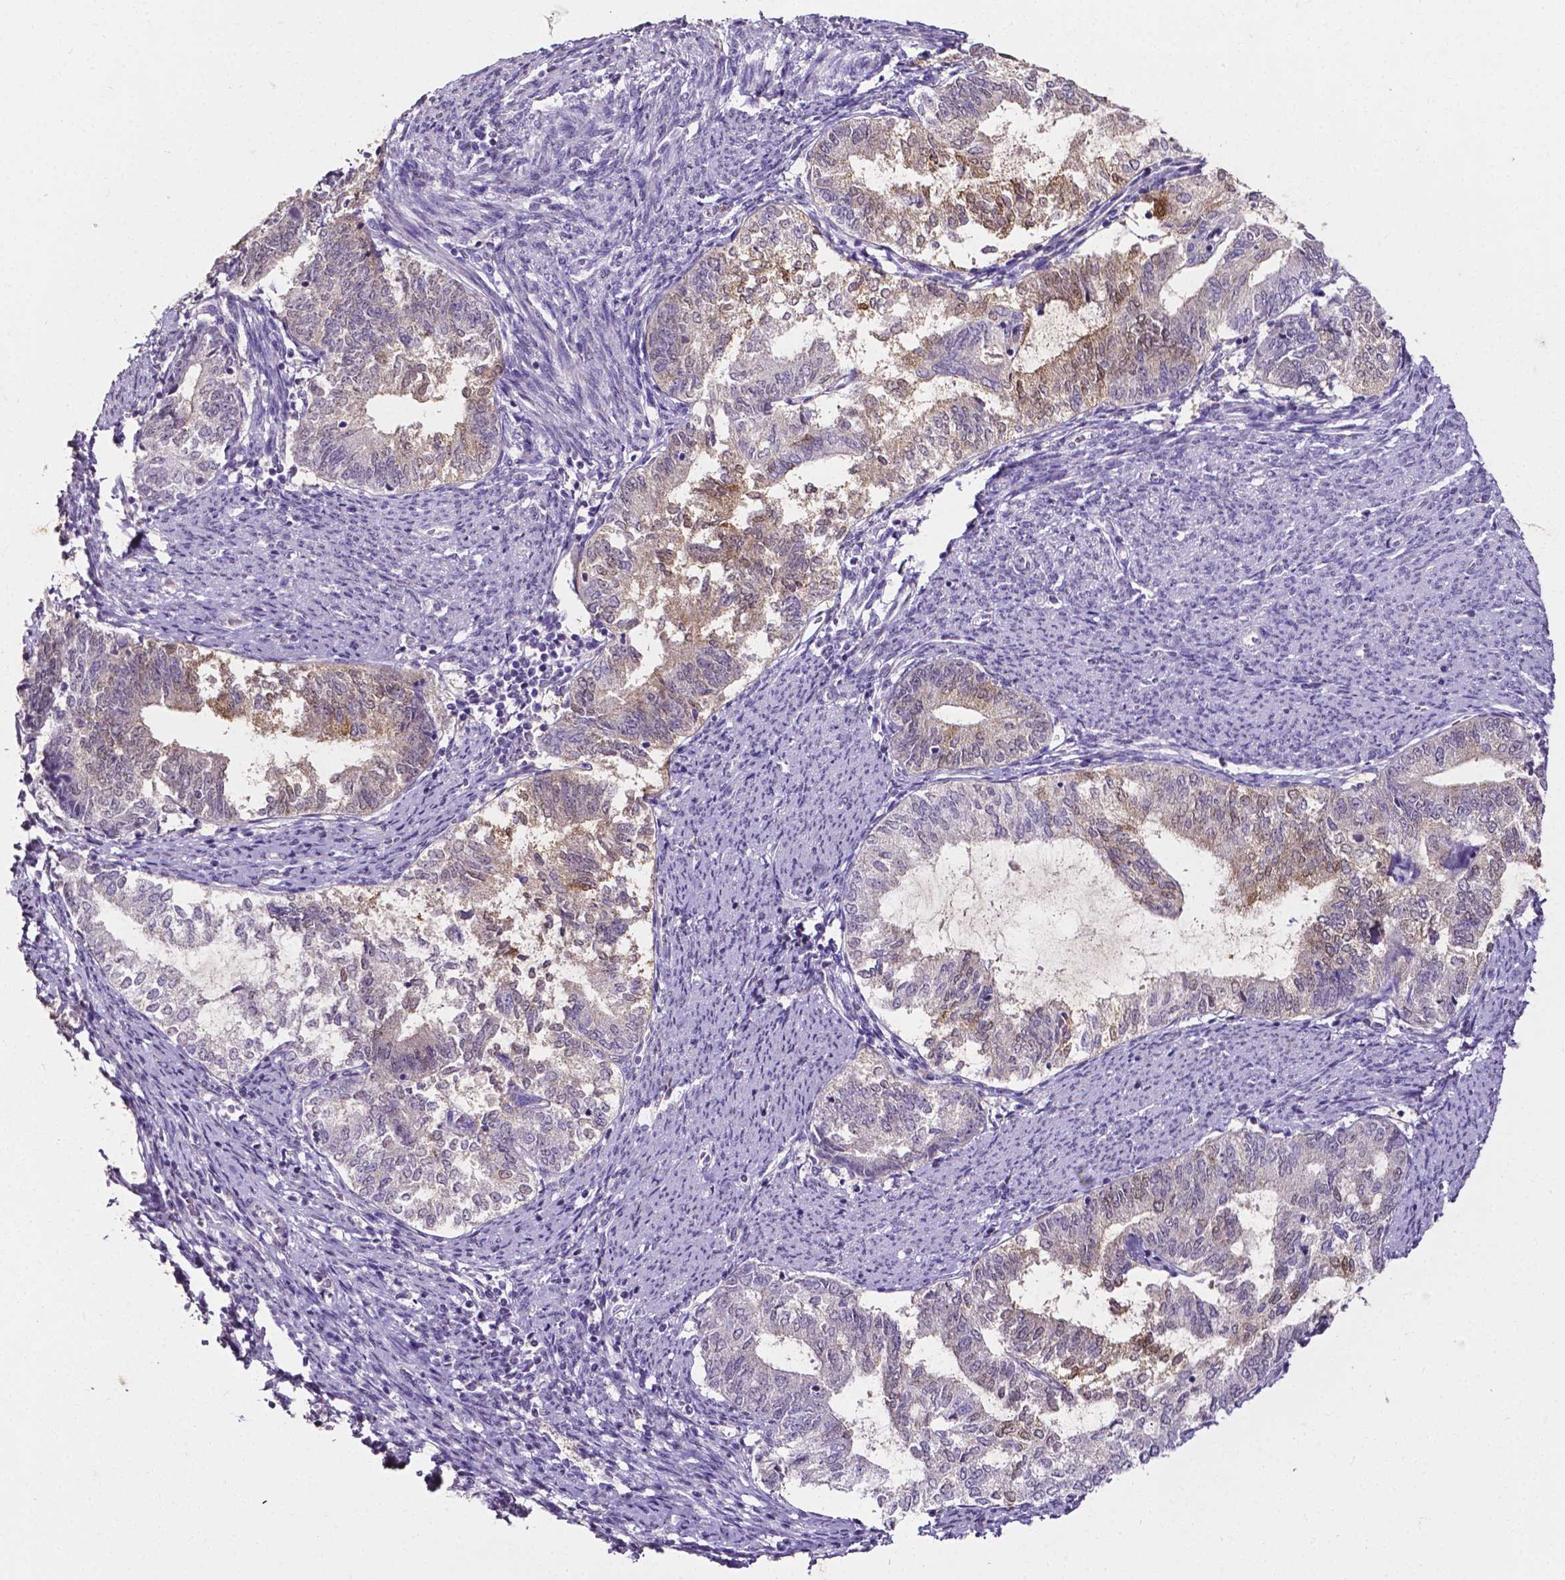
{"staining": {"intensity": "negative", "quantity": "none", "location": "none"}, "tissue": "endometrial cancer", "cell_type": "Tumor cells", "image_type": "cancer", "snomed": [{"axis": "morphology", "description": "Adenocarcinoma, NOS"}, {"axis": "topography", "description": "Endometrium"}], "caption": "This is an immunohistochemistry (IHC) image of adenocarcinoma (endometrial). There is no expression in tumor cells.", "gene": "PSAT1", "patient": {"sex": "female", "age": 65}}